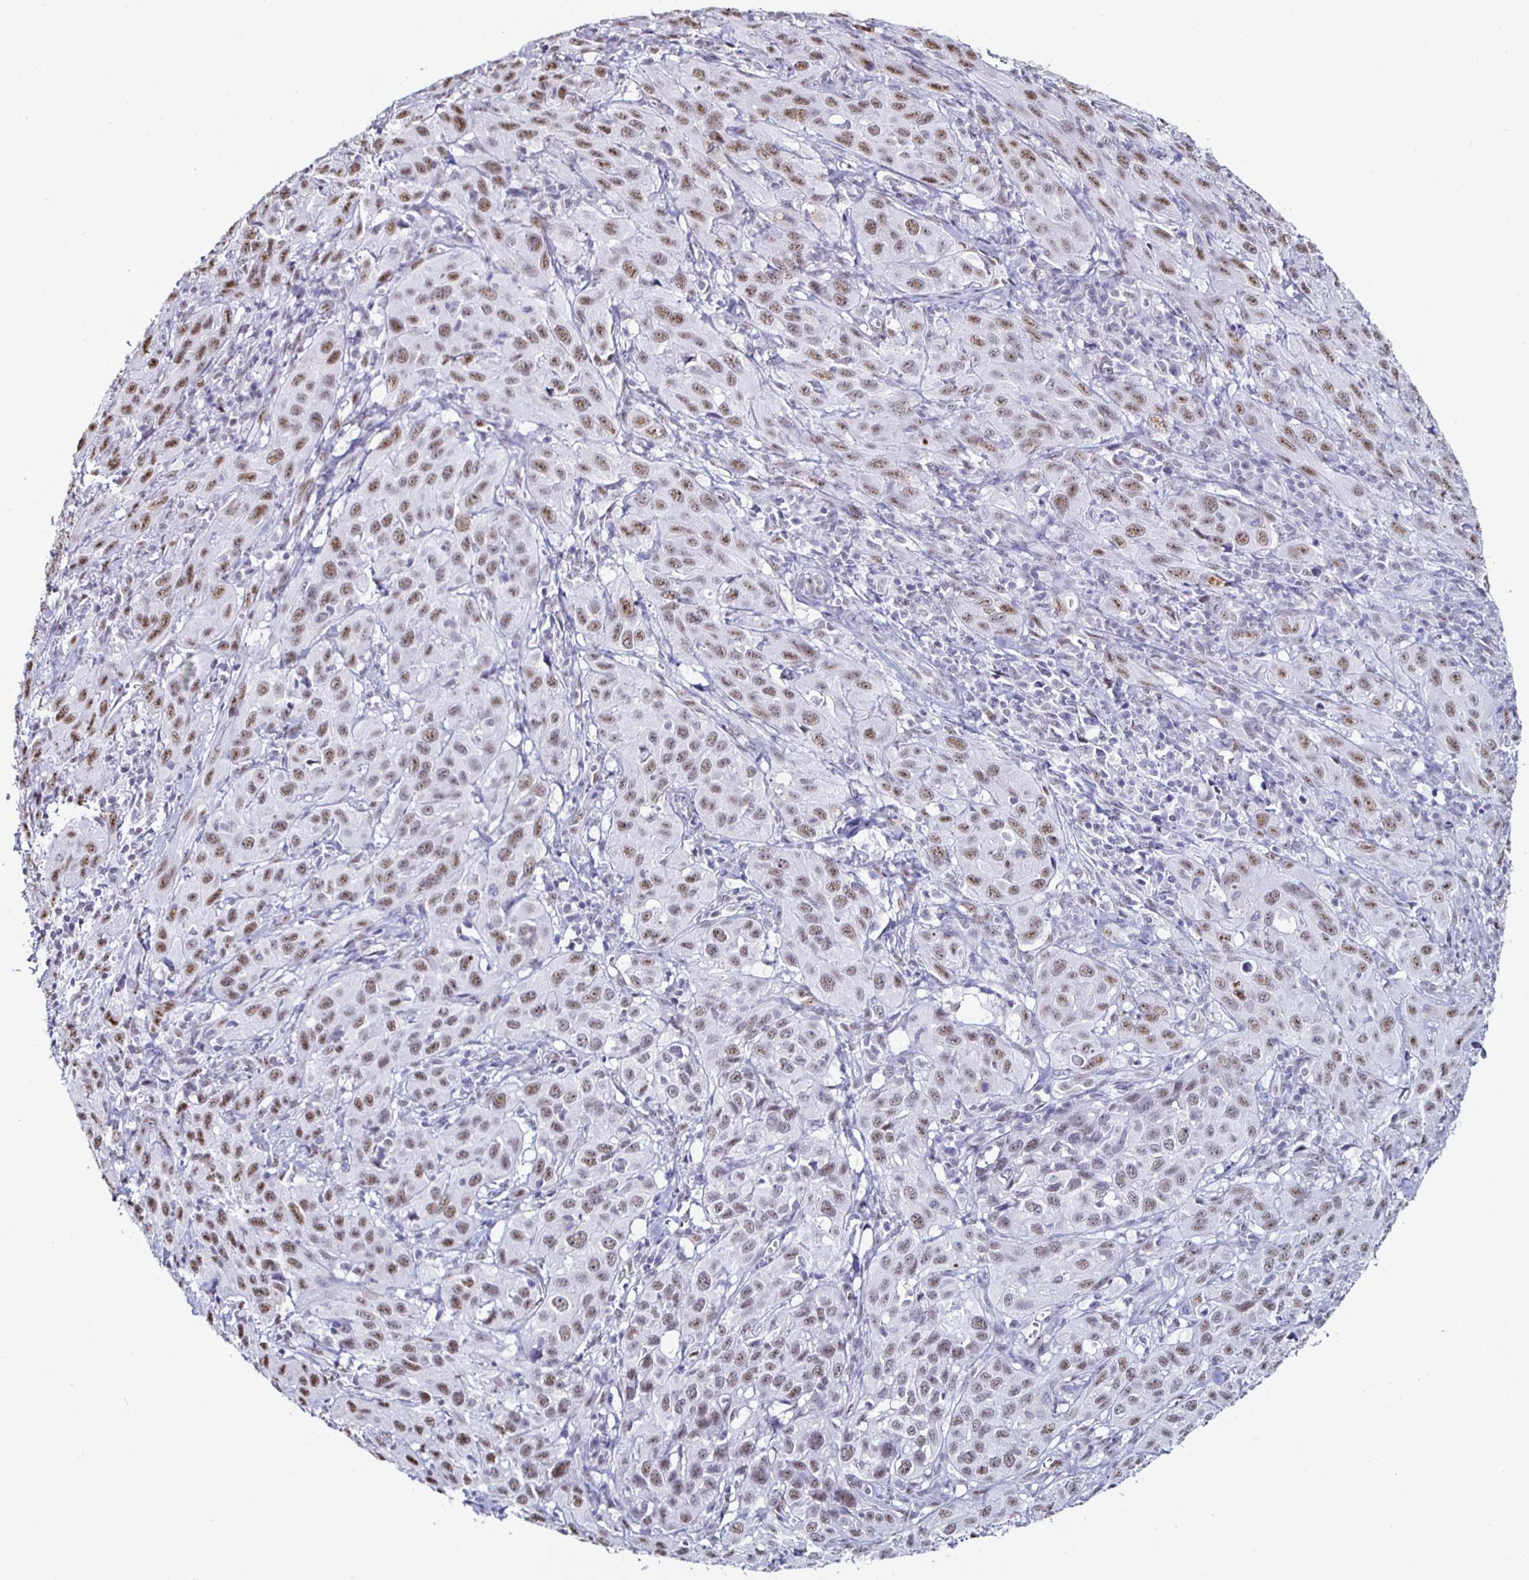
{"staining": {"intensity": "moderate", "quantity": ">75%", "location": "nuclear"}, "tissue": "cervical cancer", "cell_type": "Tumor cells", "image_type": "cancer", "snomed": [{"axis": "morphology", "description": "Normal tissue, NOS"}, {"axis": "morphology", "description": "Squamous cell carcinoma, NOS"}, {"axis": "topography", "description": "Cervix"}], "caption": "A high-resolution image shows immunohistochemistry (IHC) staining of squamous cell carcinoma (cervical), which demonstrates moderate nuclear staining in approximately >75% of tumor cells.", "gene": "DDX39B", "patient": {"sex": "female", "age": 51}}